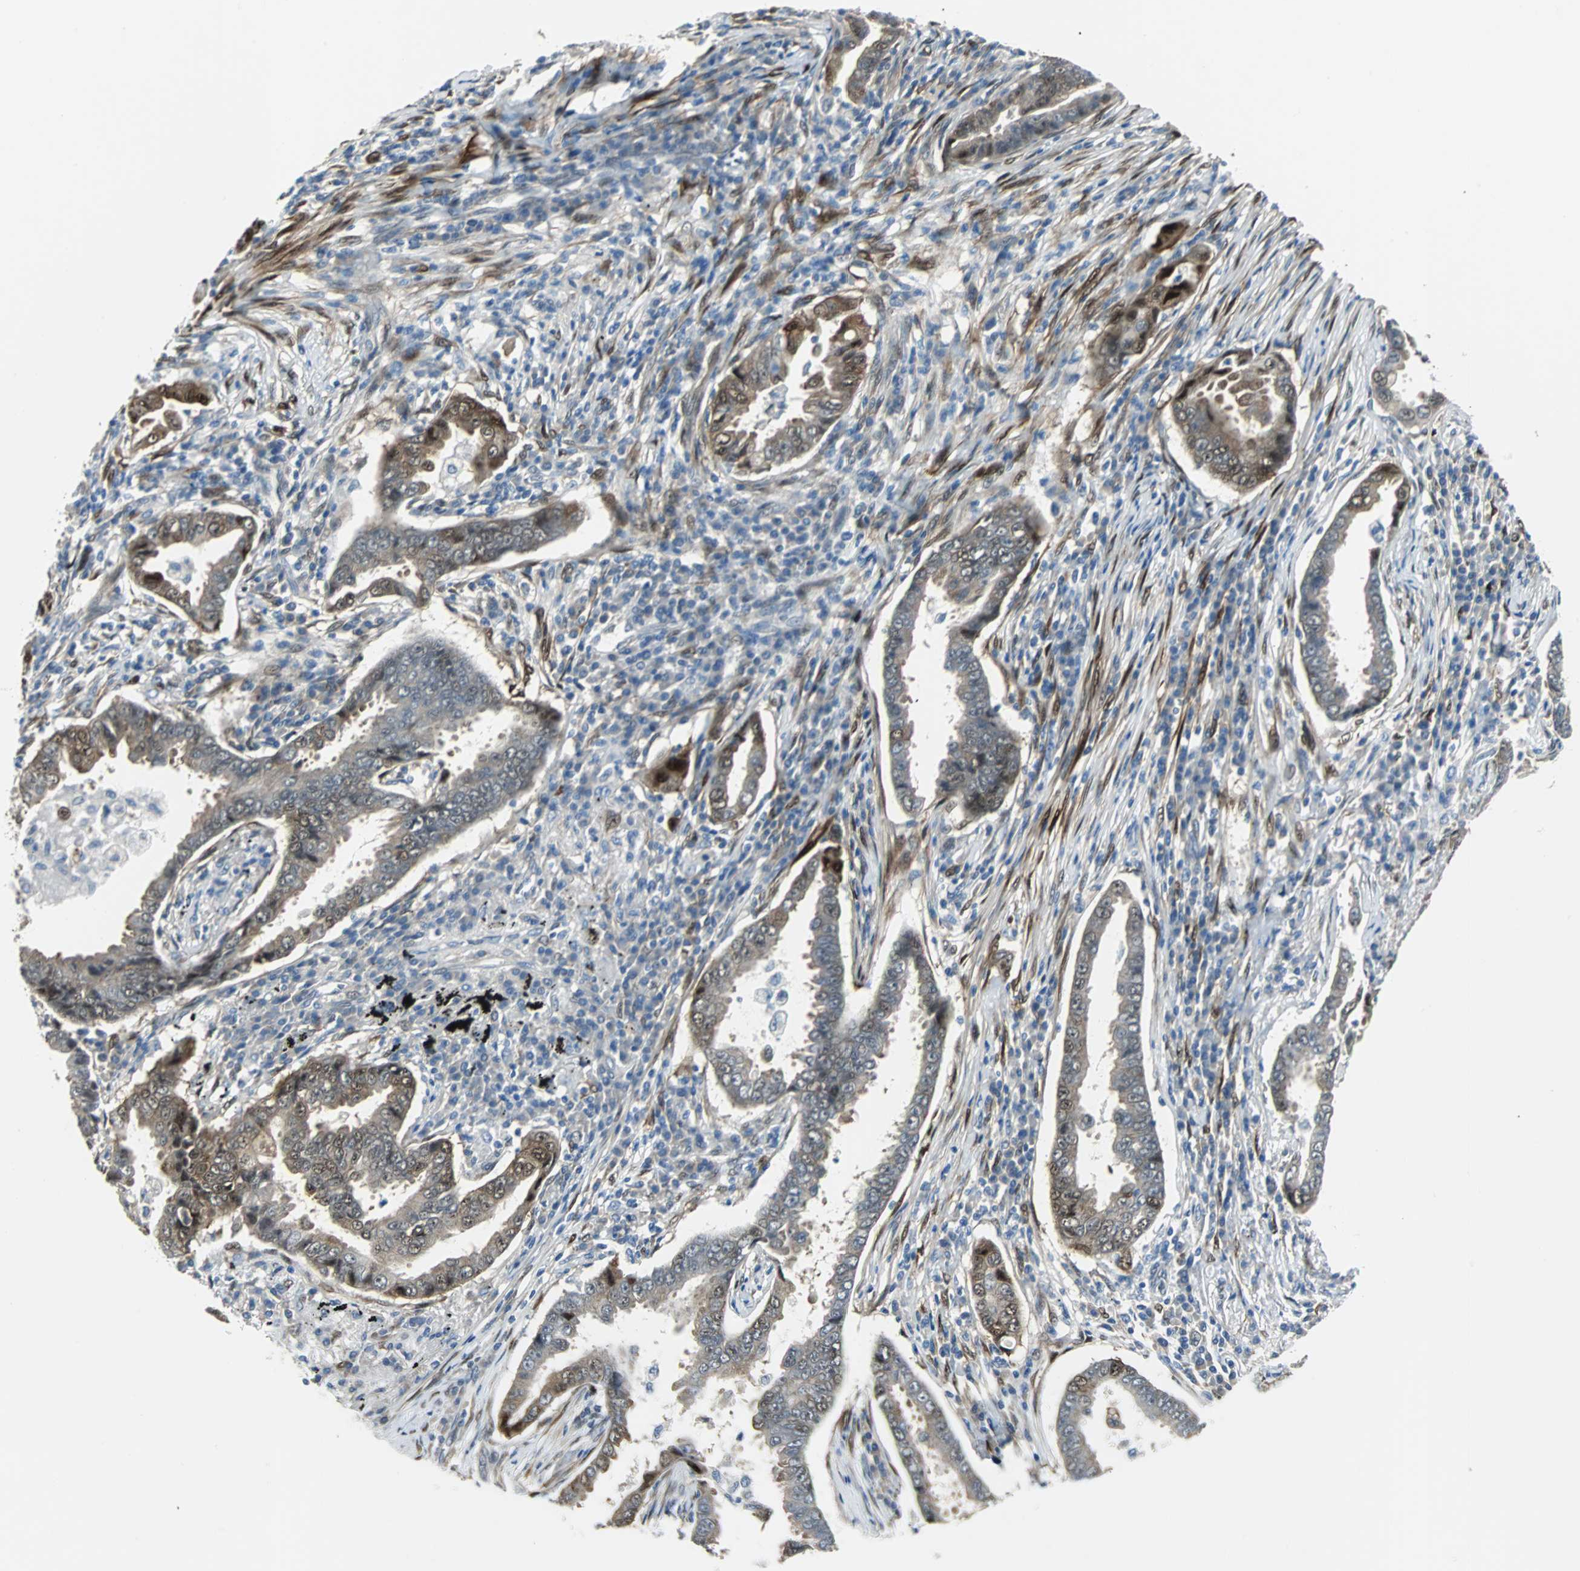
{"staining": {"intensity": "strong", "quantity": "25%-75%", "location": "cytoplasmic/membranous"}, "tissue": "lung cancer", "cell_type": "Tumor cells", "image_type": "cancer", "snomed": [{"axis": "morphology", "description": "Normal tissue, NOS"}, {"axis": "morphology", "description": "Inflammation, NOS"}, {"axis": "morphology", "description": "Adenocarcinoma, NOS"}, {"axis": "topography", "description": "Lung"}], "caption": "Lung cancer (adenocarcinoma) was stained to show a protein in brown. There is high levels of strong cytoplasmic/membranous positivity in about 25%-75% of tumor cells.", "gene": "FHL2", "patient": {"sex": "female", "age": 64}}